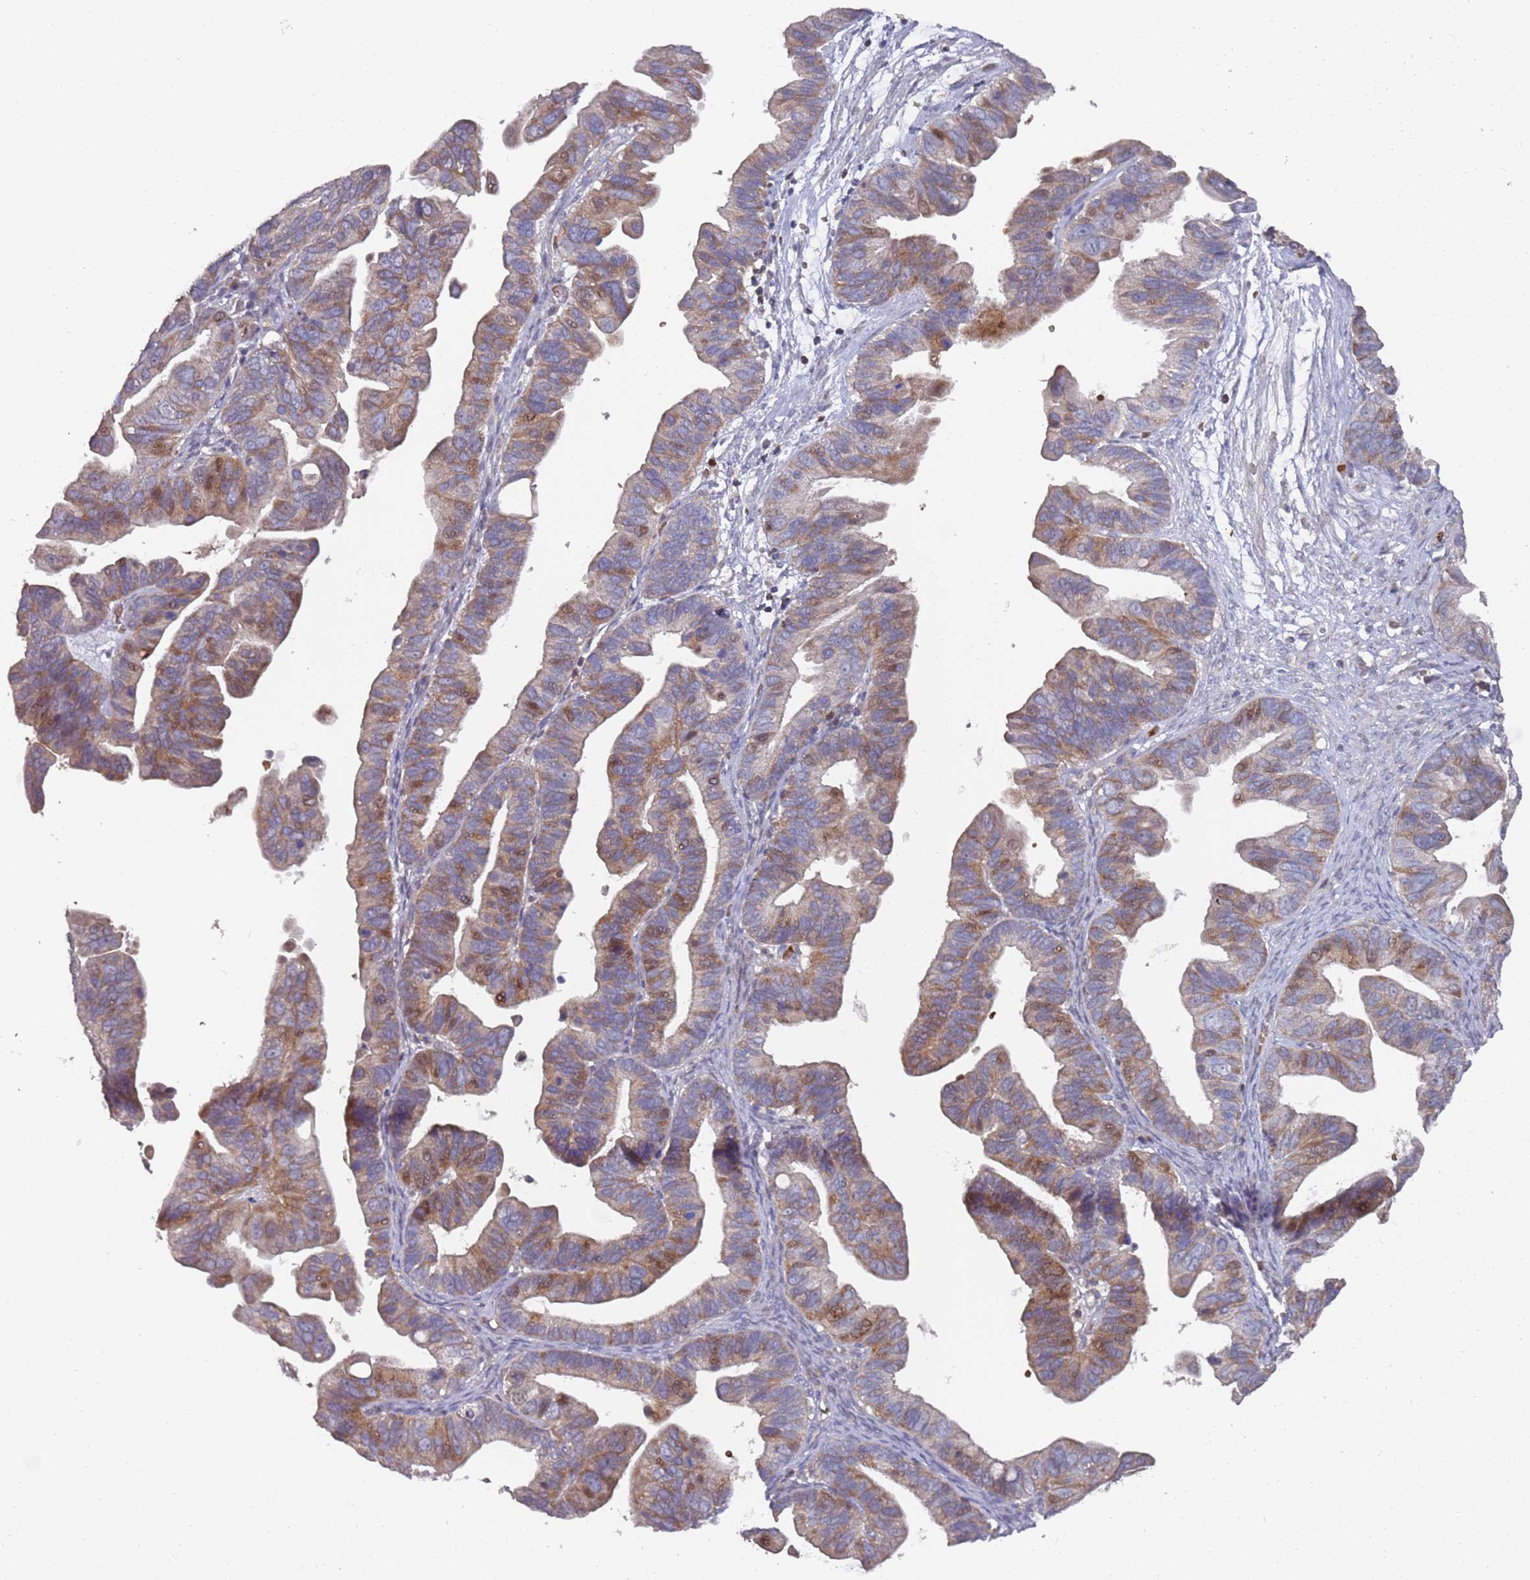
{"staining": {"intensity": "moderate", "quantity": "25%-75%", "location": "cytoplasmic/membranous"}, "tissue": "ovarian cancer", "cell_type": "Tumor cells", "image_type": "cancer", "snomed": [{"axis": "morphology", "description": "Cystadenocarcinoma, serous, NOS"}, {"axis": "topography", "description": "Ovary"}], "caption": "An image of ovarian cancer (serous cystadenocarcinoma) stained for a protein exhibits moderate cytoplasmic/membranous brown staining in tumor cells.", "gene": "LACC1", "patient": {"sex": "female", "age": 56}}